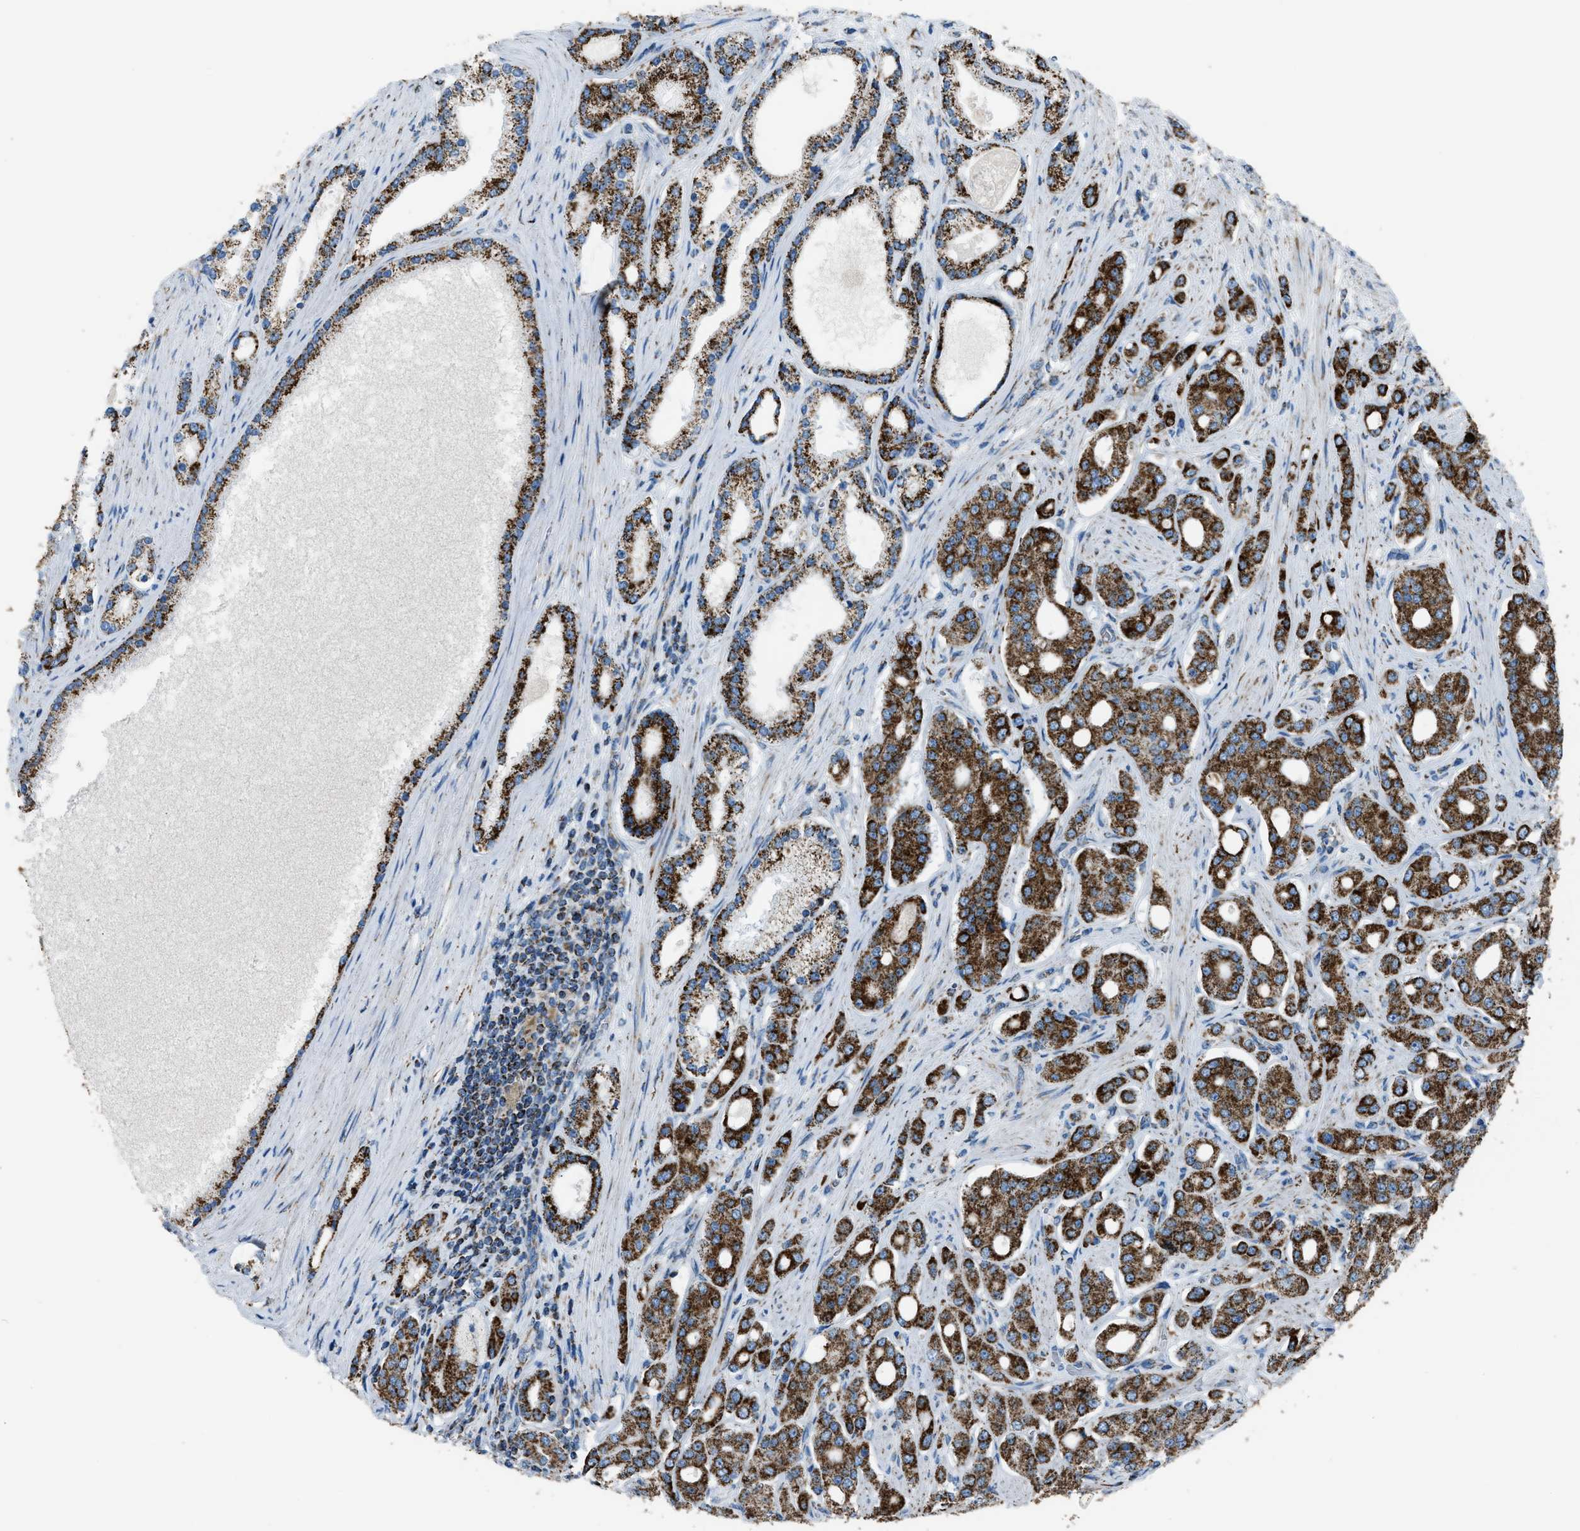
{"staining": {"intensity": "strong", "quantity": ">75%", "location": "cytoplasmic/membranous"}, "tissue": "prostate cancer", "cell_type": "Tumor cells", "image_type": "cancer", "snomed": [{"axis": "morphology", "description": "Adenocarcinoma, High grade"}, {"axis": "topography", "description": "Prostate"}], "caption": "Human high-grade adenocarcinoma (prostate) stained with a protein marker reveals strong staining in tumor cells.", "gene": "MDH2", "patient": {"sex": "male", "age": 71}}